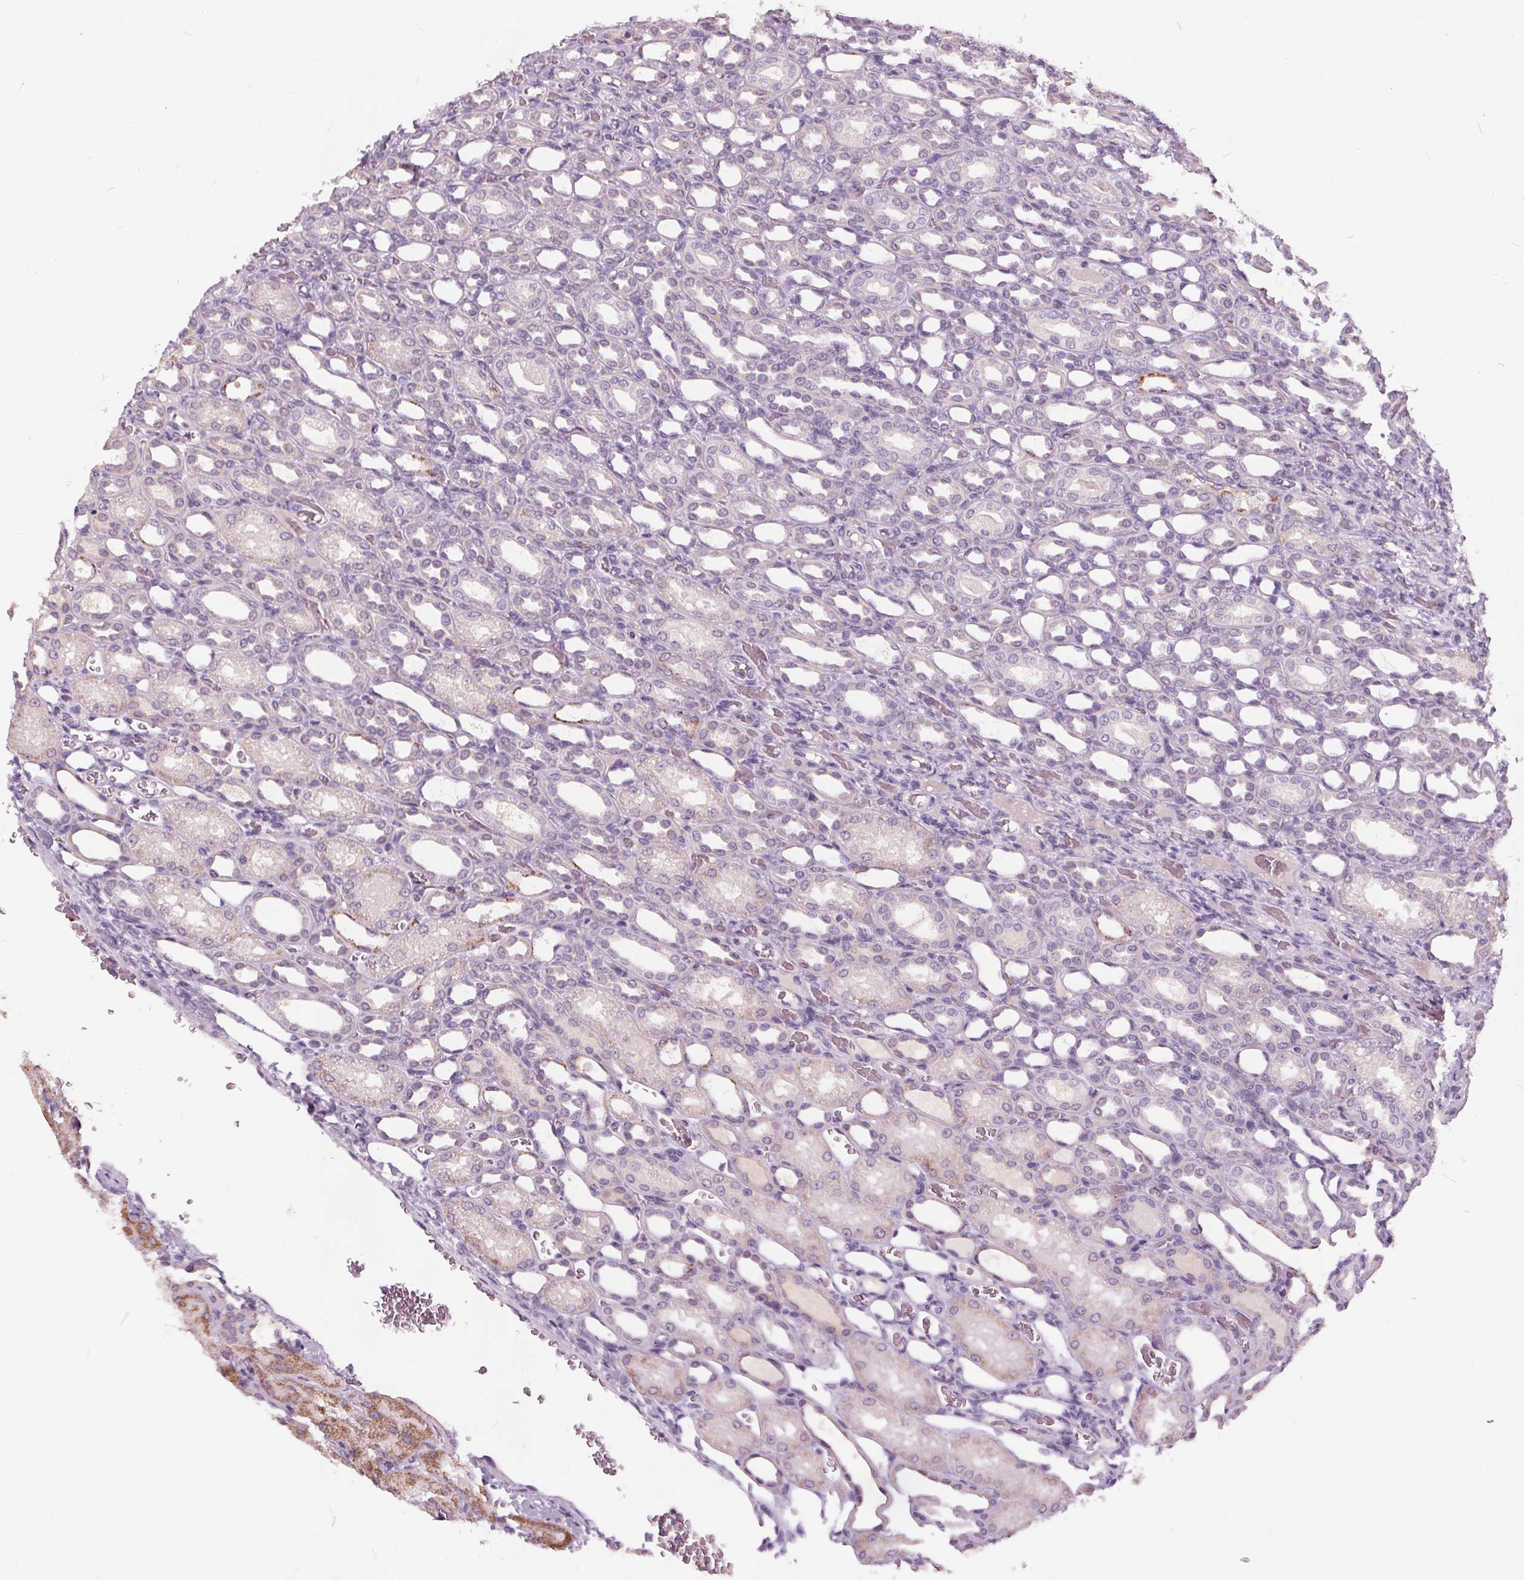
{"staining": {"intensity": "negative", "quantity": "none", "location": "none"}, "tissue": "kidney", "cell_type": "Cells in glomeruli", "image_type": "normal", "snomed": [{"axis": "morphology", "description": "Normal tissue, NOS"}, {"axis": "topography", "description": "Kidney"}], "caption": "Immunohistochemical staining of normal kidney shows no significant expression in cells in glomeruli. The staining is performed using DAB (3,3'-diaminobenzidine) brown chromogen with nuclei counter-stained in using hematoxylin.", "gene": "PLA2G2E", "patient": {"sex": "male", "age": 2}}